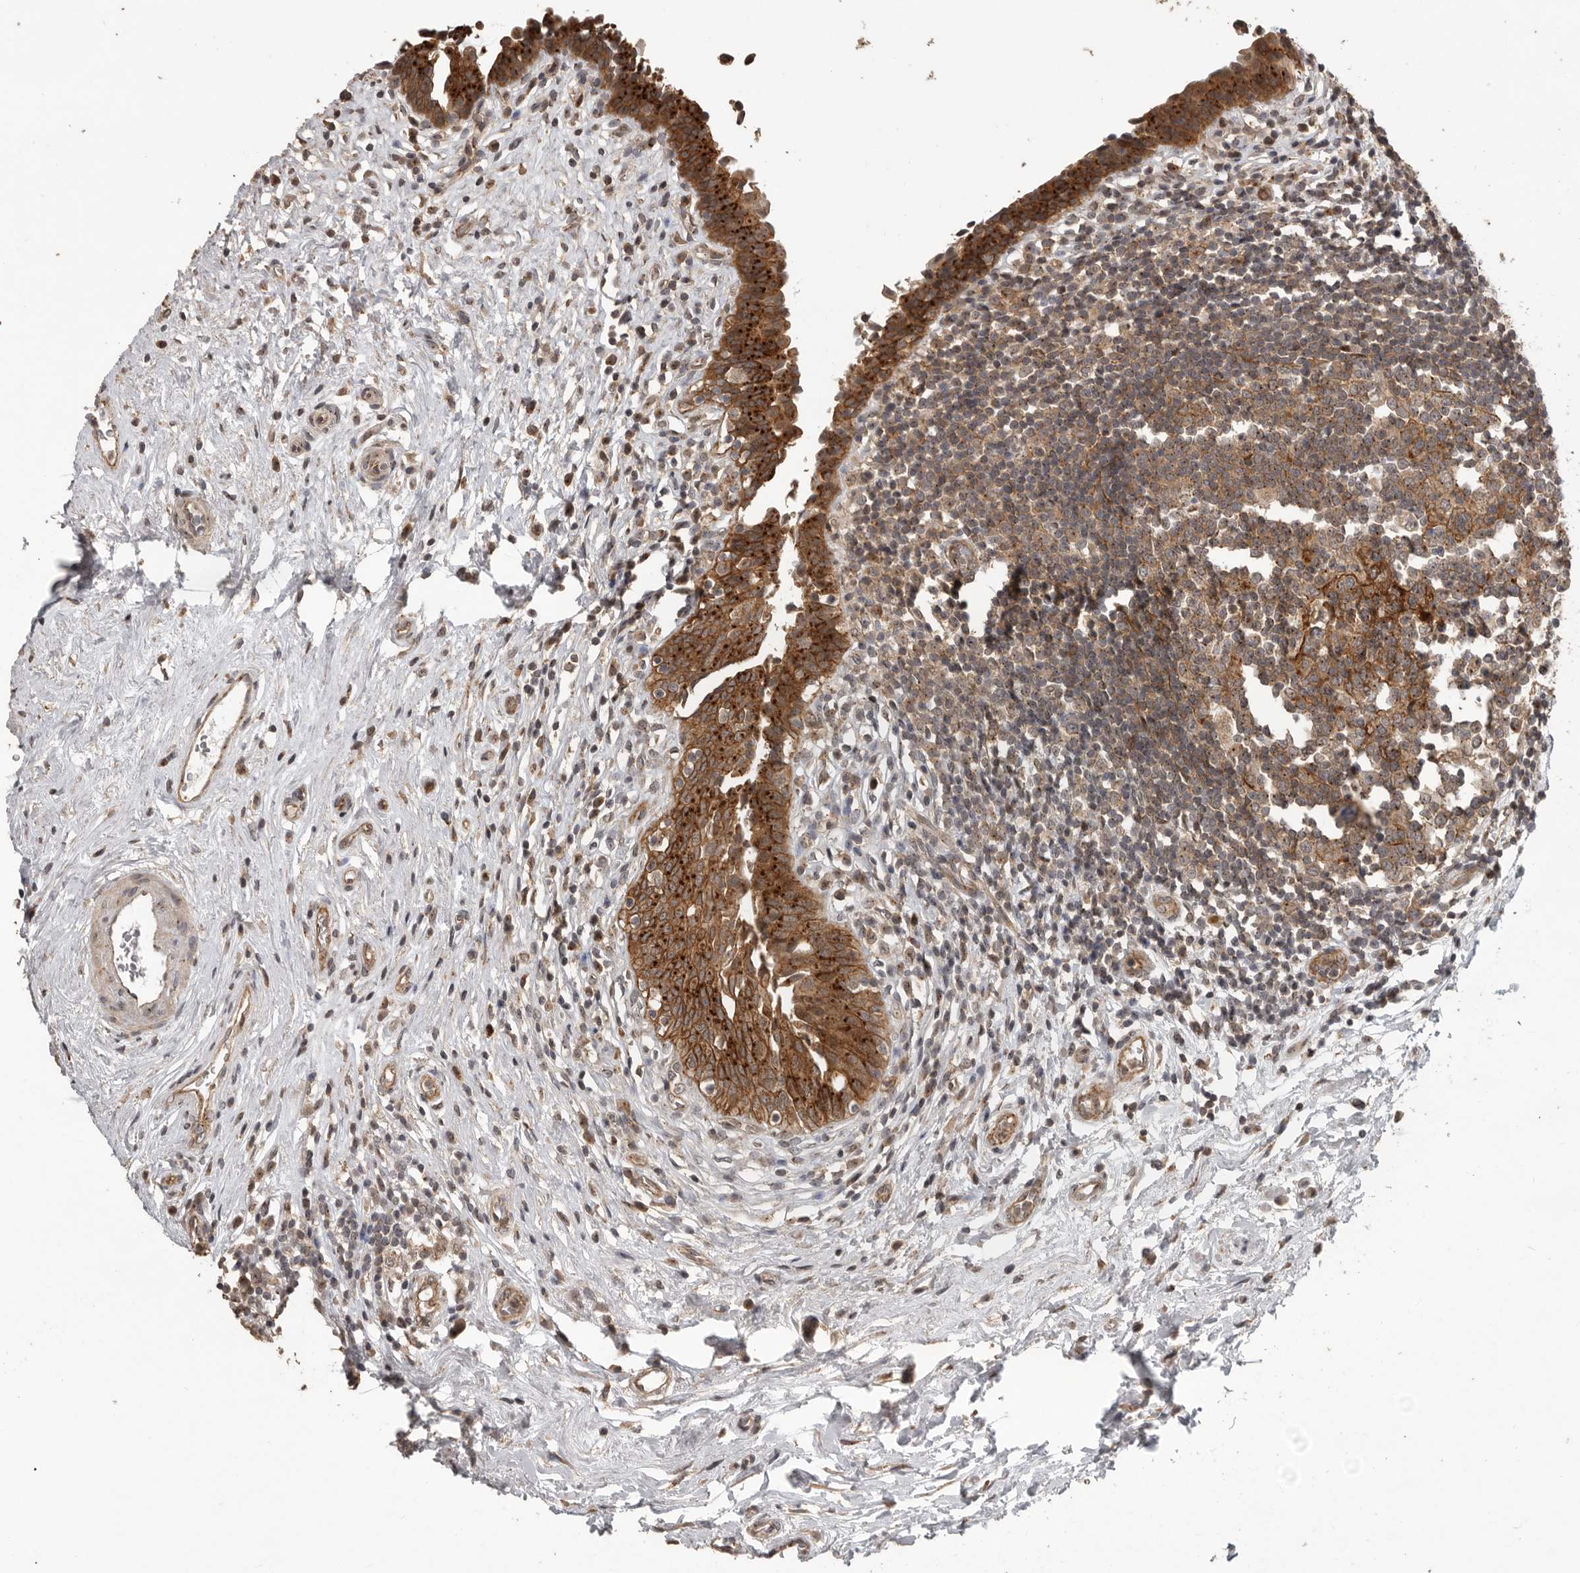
{"staining": {"intensity": "strong", "quantity": ">75%", "location": "cytoplasmic/membranous"}, "tissue": "urinary bladder", "cell_type": "Urothelial cells", "image_type": "normal", "snomed": [{"axis": "morphology", "description": "Normal tissue, NOS"}, {"axis": "topography", "description": "Urinary bladder"}], "caption": "Immunohistochemical staining of benign urinary bladder exhibits strong cytoplasmic/membranous protein positivity in approximately >75% of urothelial cells. (DAB (3,3'-diaminobenzidine) IHC with brightfield microscopy, high magnification).", "gene": "CEP350", "patient": {"sex": "male", "age": 83}}